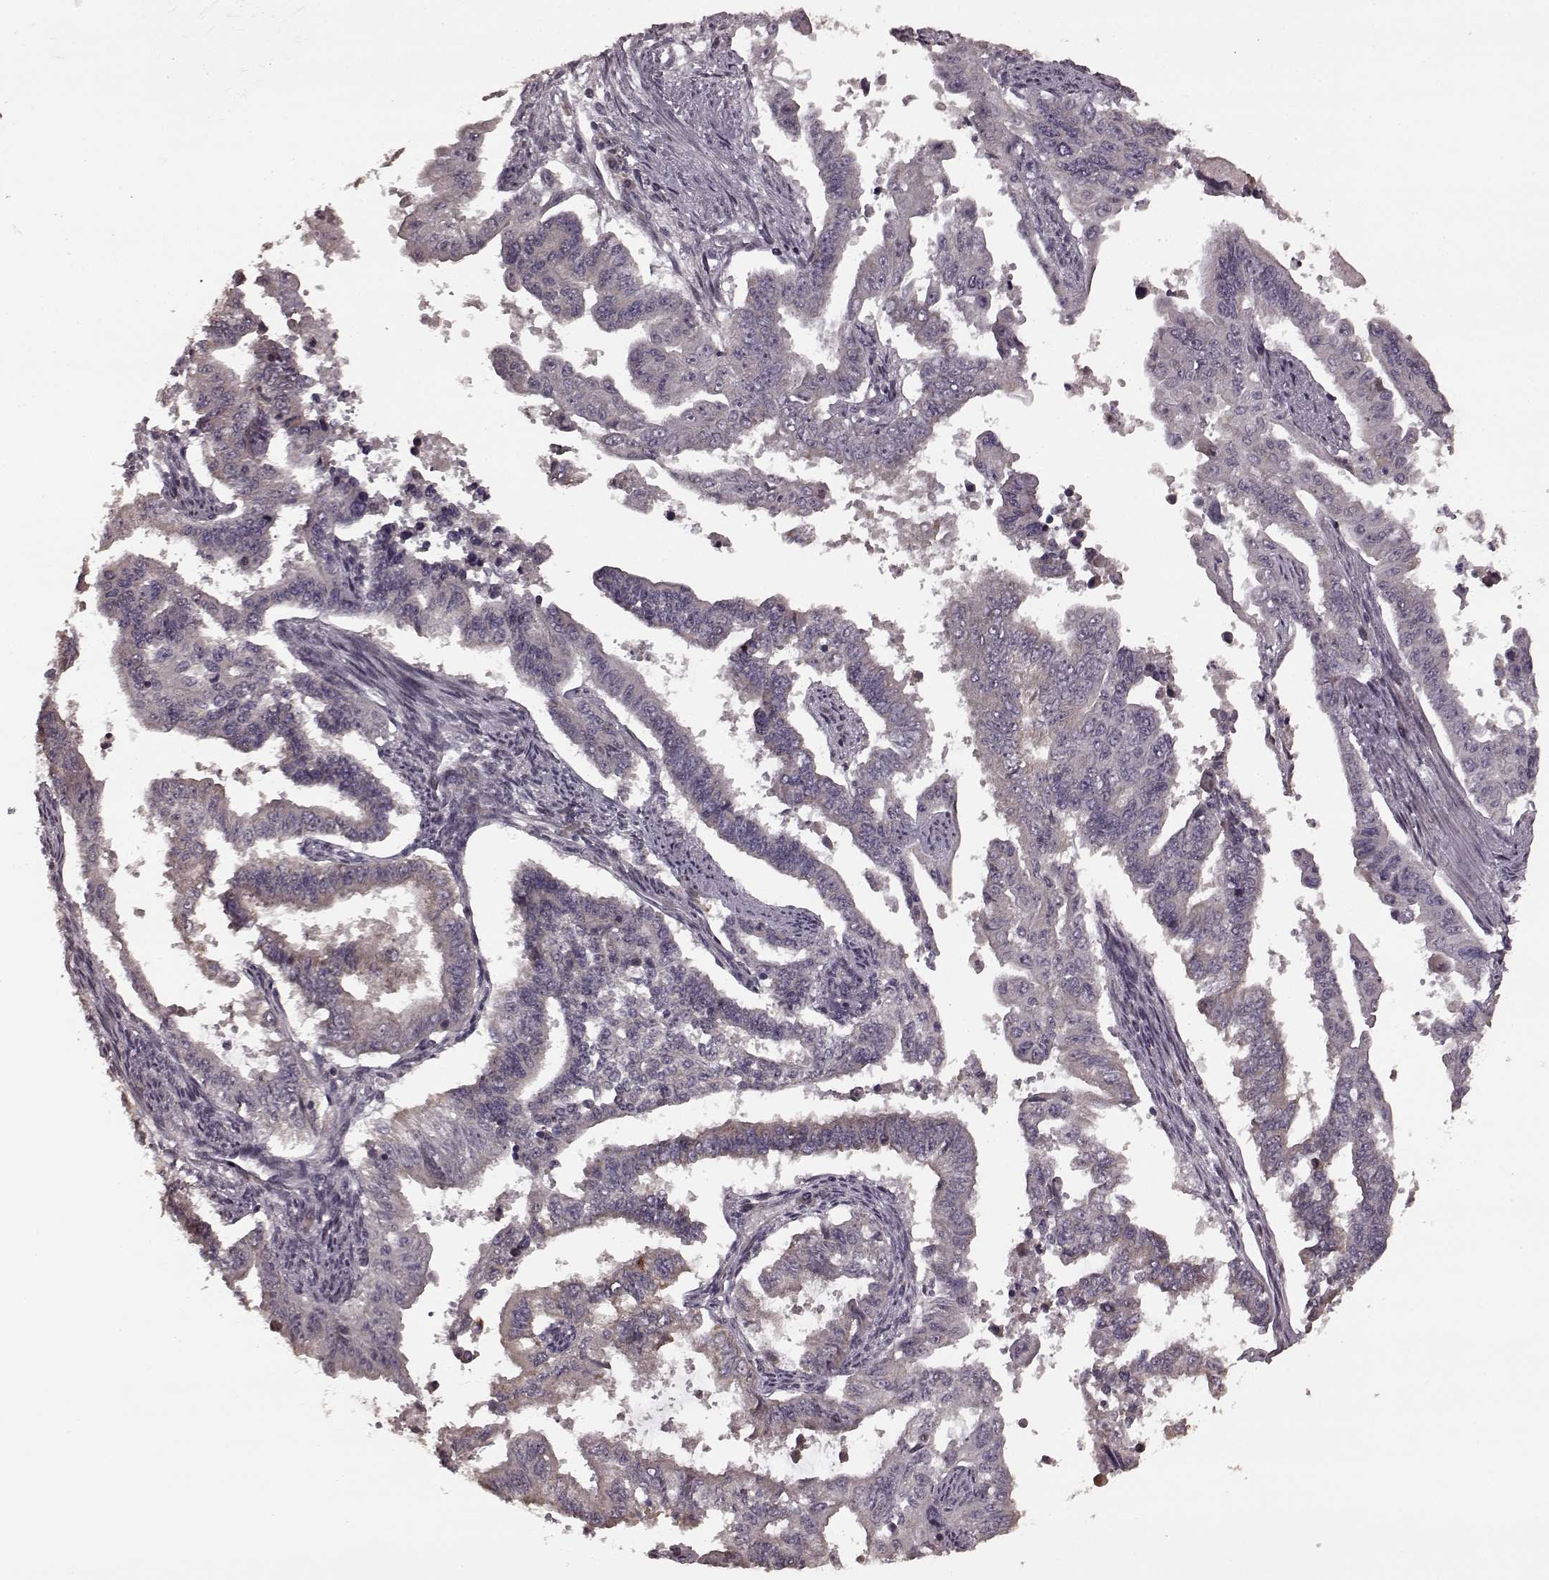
{"staining": {"intensity": "negative", "quantity": "none", "location": "none"}, "tissue": "endometrial cancer", "cell_type": "Tumor cells", "image_type": "cancer", "snomed": [{"axis": "morphology", "description": "Adenocarcinoma, NOS"}, {"axis": "topography", "description": "Uterus"}], "caption": "The image exhibits no significant staining in tumor cells of endometrial adenocarcinoma. (DAB (3,3'-diaminobenzidine) IHC with hematoxylin counter stain).", "gene": "PLCB4", "patient": {"sex": "female", "age": 59}}